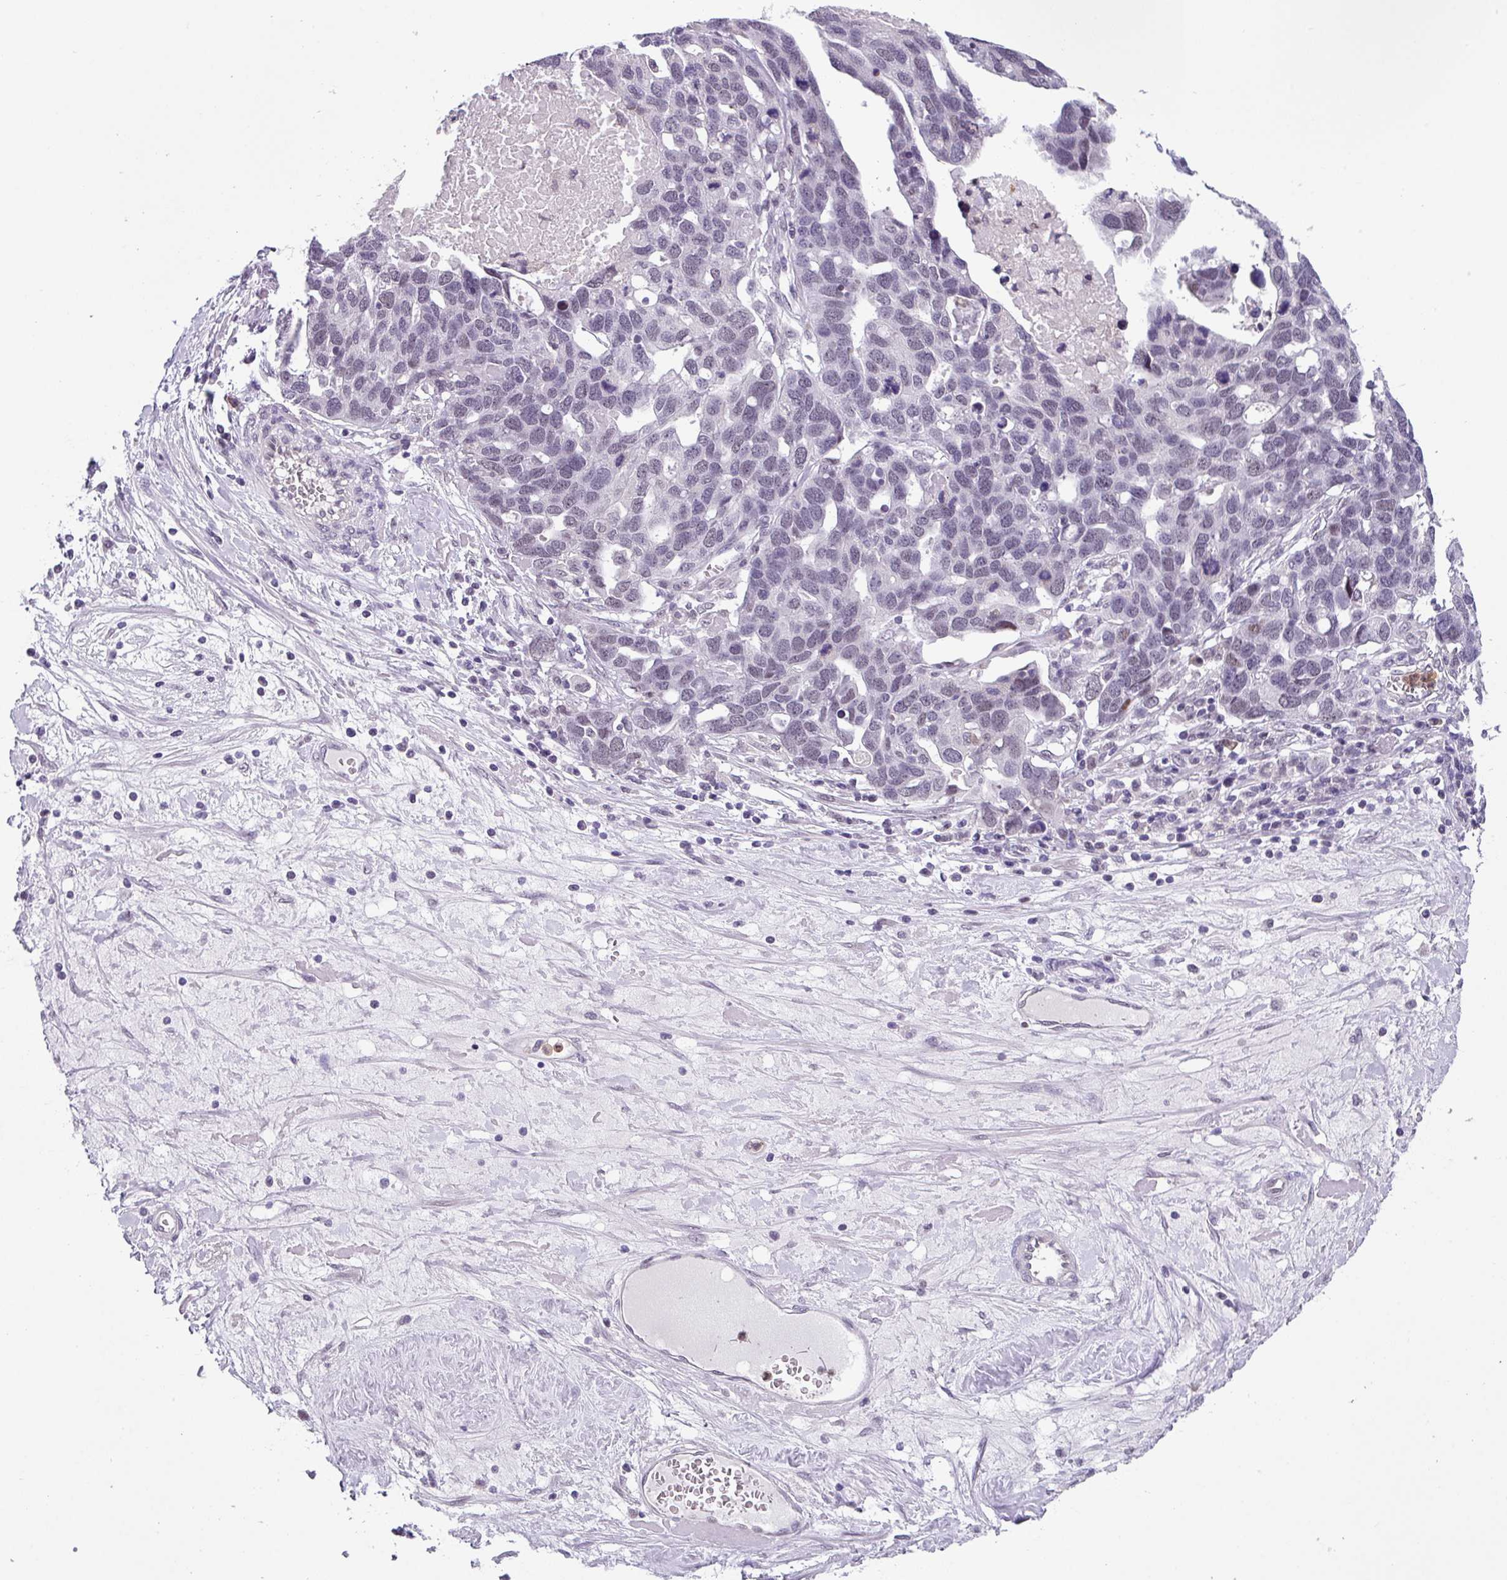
{"staining": {"intensity": "negative", "quantity": "none", "location": "none"}, "tissue": "ovarian cancer", "cell_type": "Tumor cells", "image_type": "cancer", "snomed": [{"axis": "morphology", "description": "Cystadenocarcinoma, serous, NOS"}, {"axis": "topography", "description": "Ovary"}], "caption": "This is a histopathology image of immunohistochemistry (IHC) staining of ovarian serous cystadenocarcinoma, which shows no staining in tumor cells.", "gene": "ZFP3", "patient": {"sex": "female", "age": 54}}